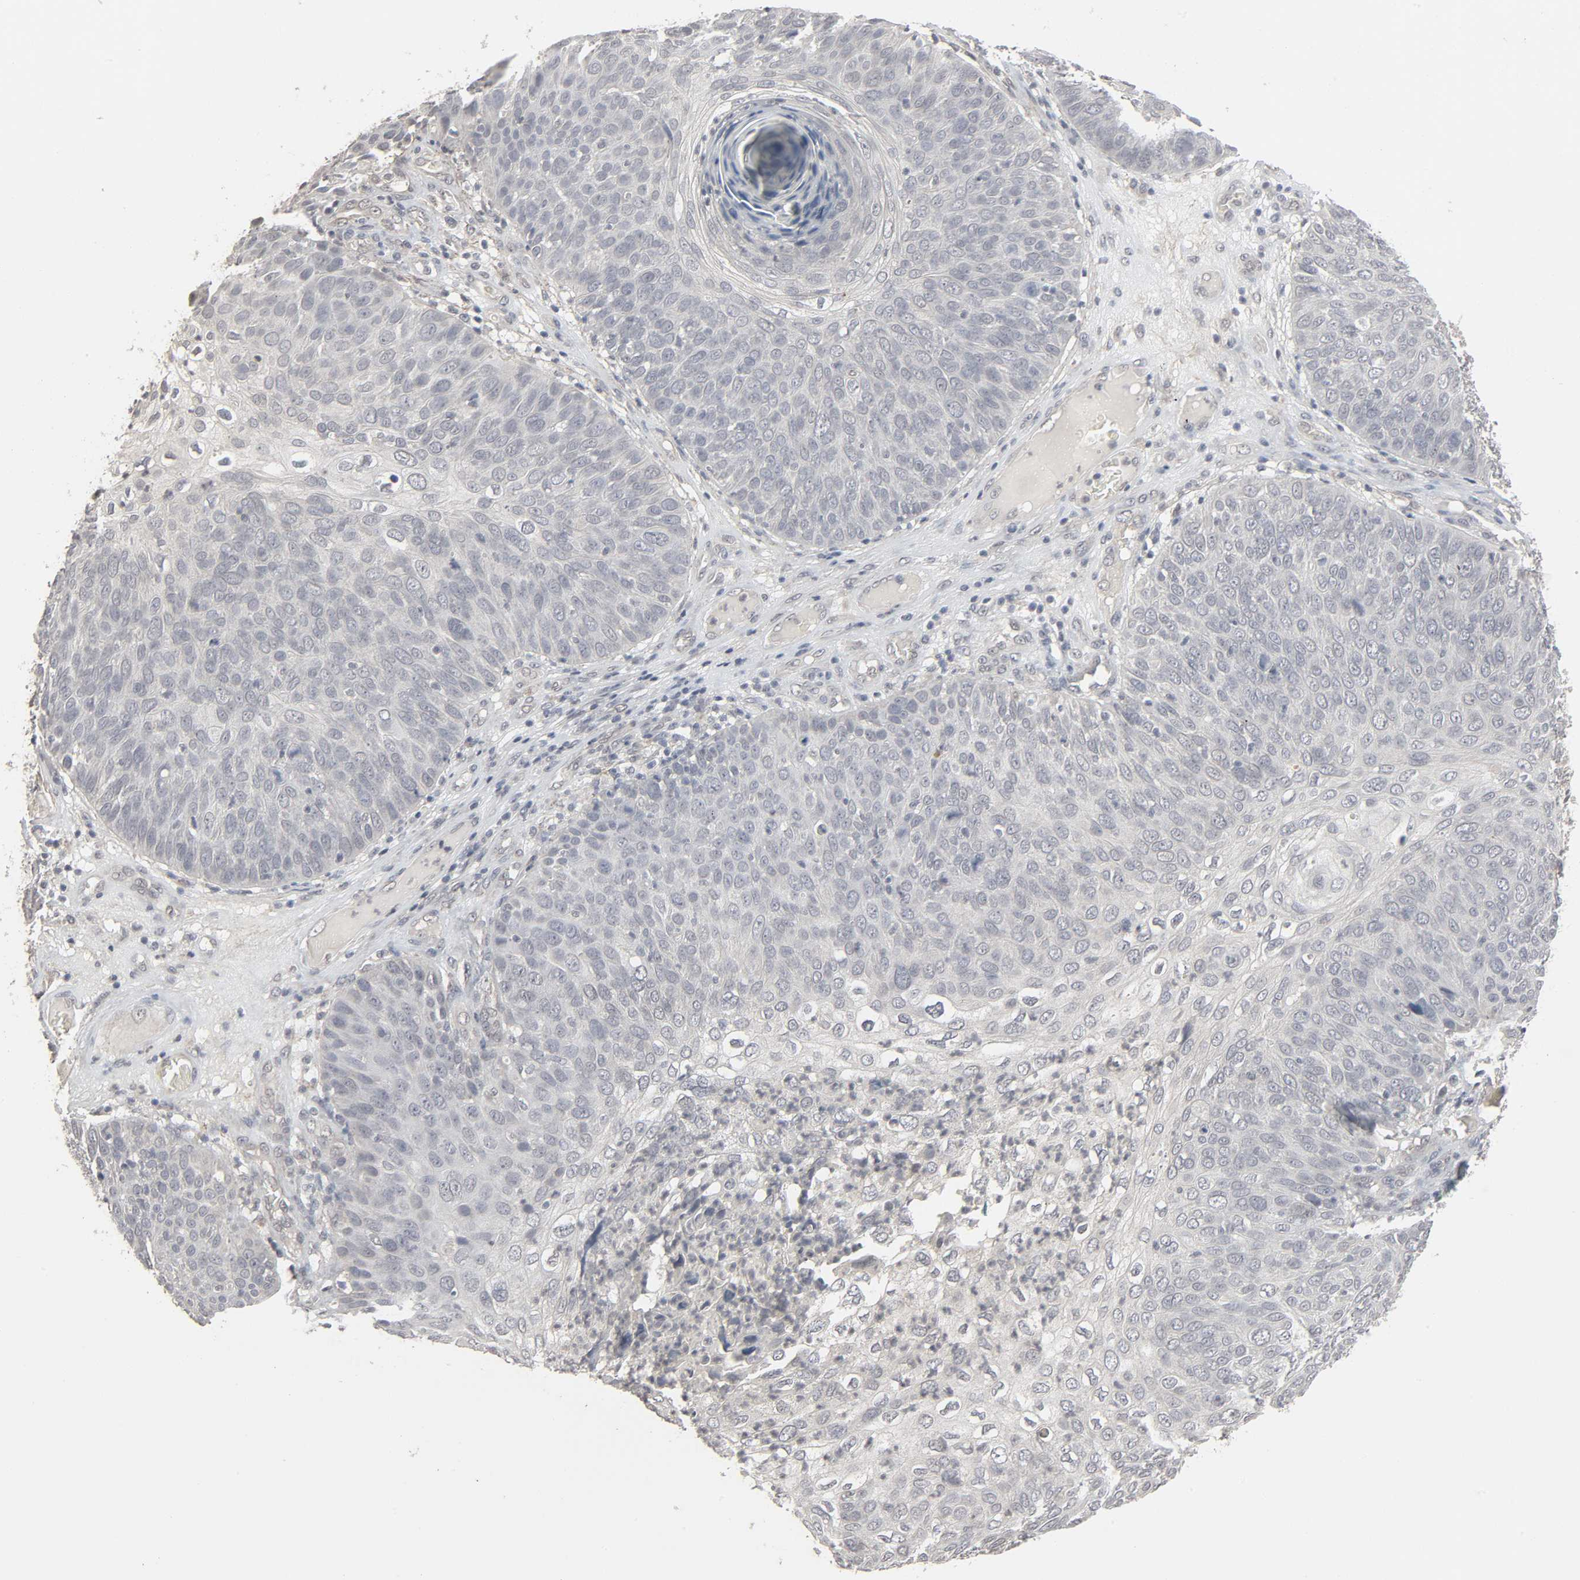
{"staining": {"intensity": "negative", "quantity": "none", "location": "none"}, "tissue": "skin cancer", "cell_type": "Tumor cells", "image_type": "cancer", "snomed": [{"axis": "morphology", "description": "Squamous cell carcinoma, NOS"}, {"axis": "topography", "description": "Skin"}], "caption": "An immunohistochemistry photomicrograph of skin cancer (squamous cell carcinoma) is shown. There is no staining in tumor cells of skin cancer (squamous cell carcinoma).", "gene": "ZNF222", "patient": {"sex": "male", "age": 87}}